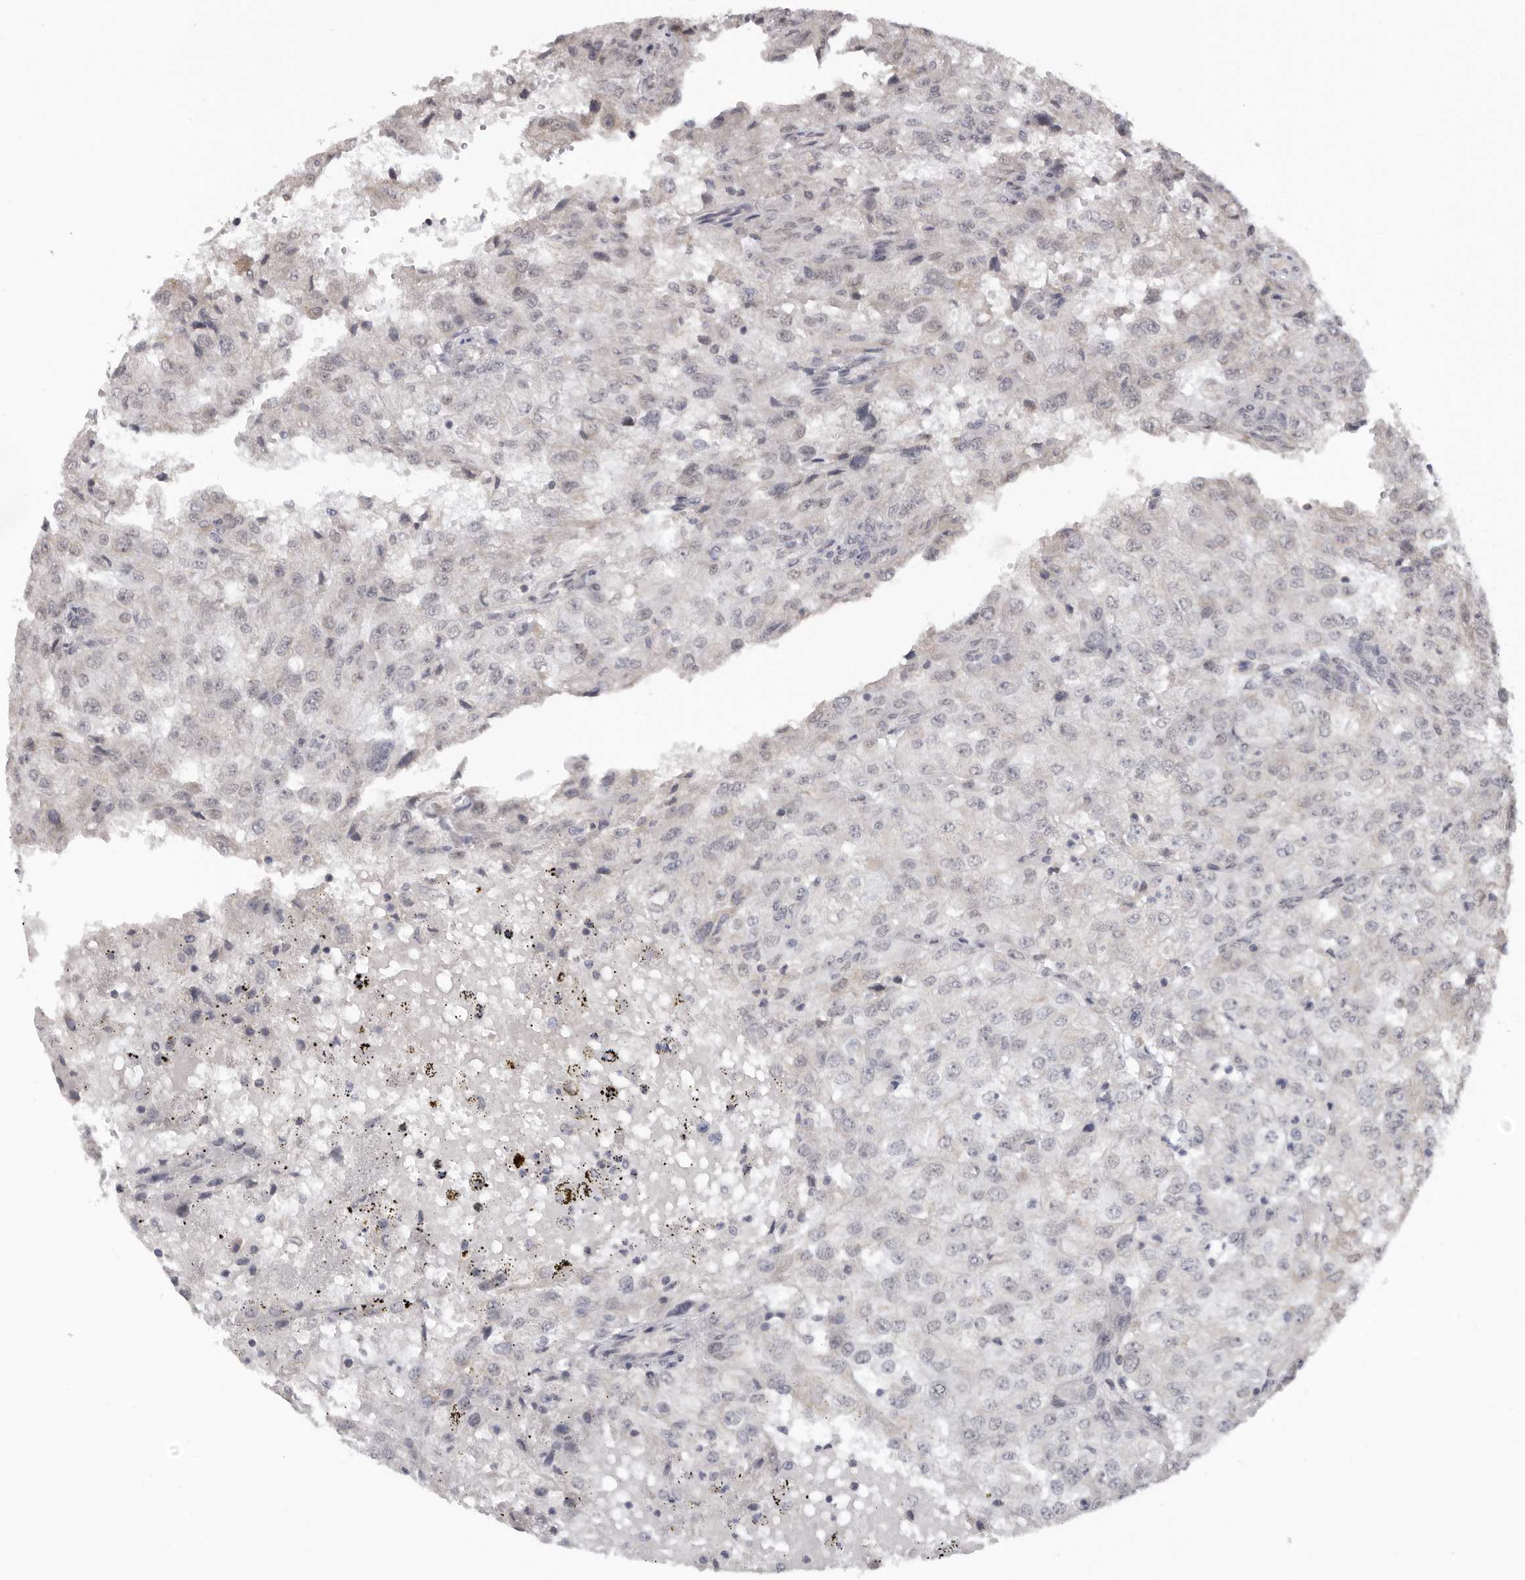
{"staining": {"intensity": "weak", "quantity": "<25%", "location": "nuclear"}, "tissue": "renal cancer", "cell_type": "Tumor cells", "image_type": "cancer", "snomed": [{"axis": "morphology", "description": "Adenocarcinoma, NOS"}, {"axis": "topography", "description": "Kidney"}], "caption": "High magnification brightfield microscopy of renal adenocarcinoma stained with DAB (brown) and counterstained with hematoxylin (blue): tumor cells show no significant expression.", "gene": "MOGAT2", "patient": {"sex": "female", "age": 54}}